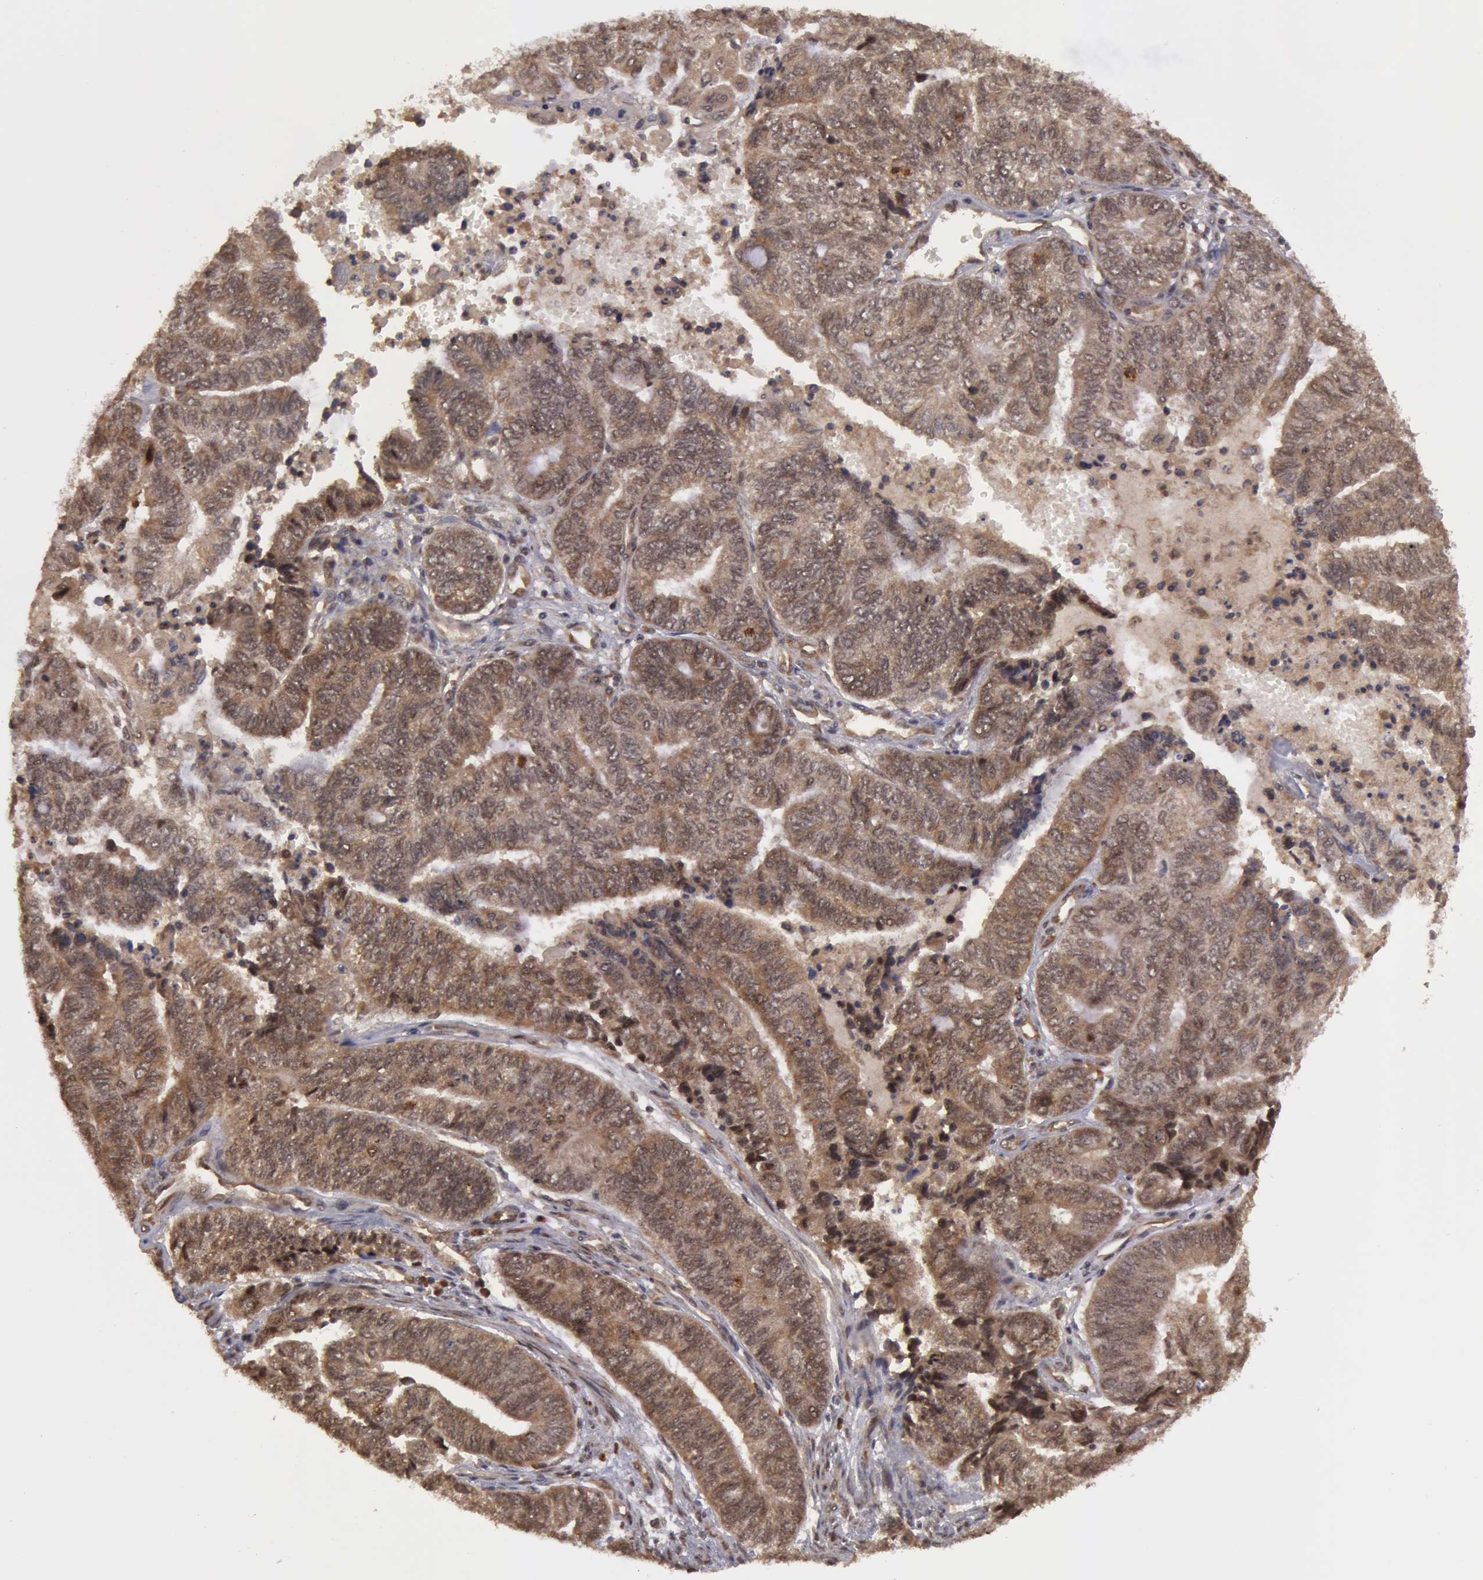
{"staining": {"intensity": "strong", "quantity": ">75%", "location": "cytoplasmic/membranous"}, "tissue": "endometrial cancer", "cell_type": "Tumor cells", "image_type": "cancer", "snomed": [{"axis": "morphology", "description": "Adenocarcinoma, NOS"}, {"axis": "topography", "description": "Uterus"}, {"axis": "topography", "description": "Endometrium"}], "caption": "Tumor cells display high levels of strong cytoplasmic/membranous expression in about >75% of cells in endometrial cancer.", "gene": "GLIS1", "patient": {"sex": "female", "age": 70}}